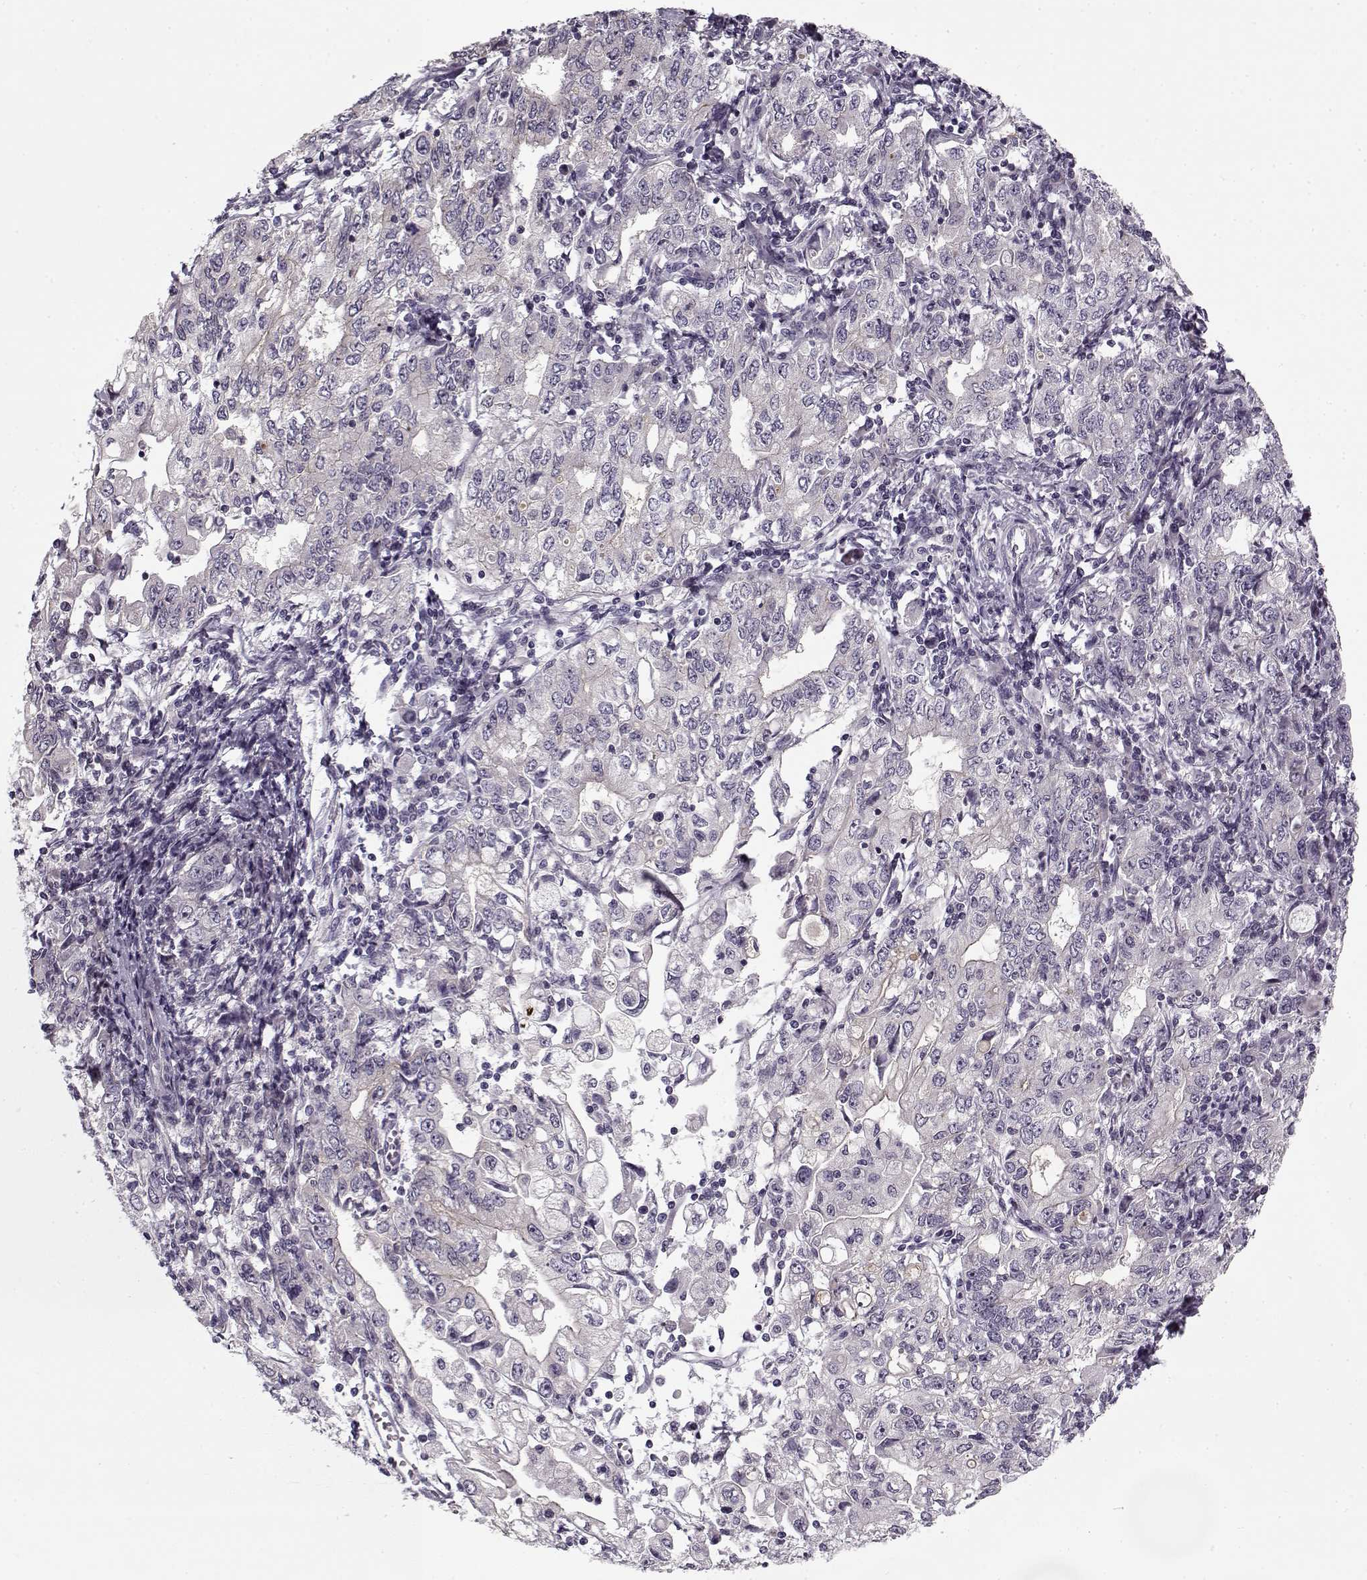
{"staining": {"intensity": "negative", "quantity": "none", "location": "none"}, "tissue": "stomach cancer", "cell_type": "Tumor cells", "image_type": "cancer", "snomed": [{"axis": "morphology", "description": "Adenocarcinoma, NOS"}, {"axis": "topography", "description": "Stomach, lower"}], "caption": "The IHC histopathology image has no significant expression in tumor cells of adenocarcinoma (stomach) tissue.", "gene": "PNMT", "patient": {"sex": "female", "age": 72}}